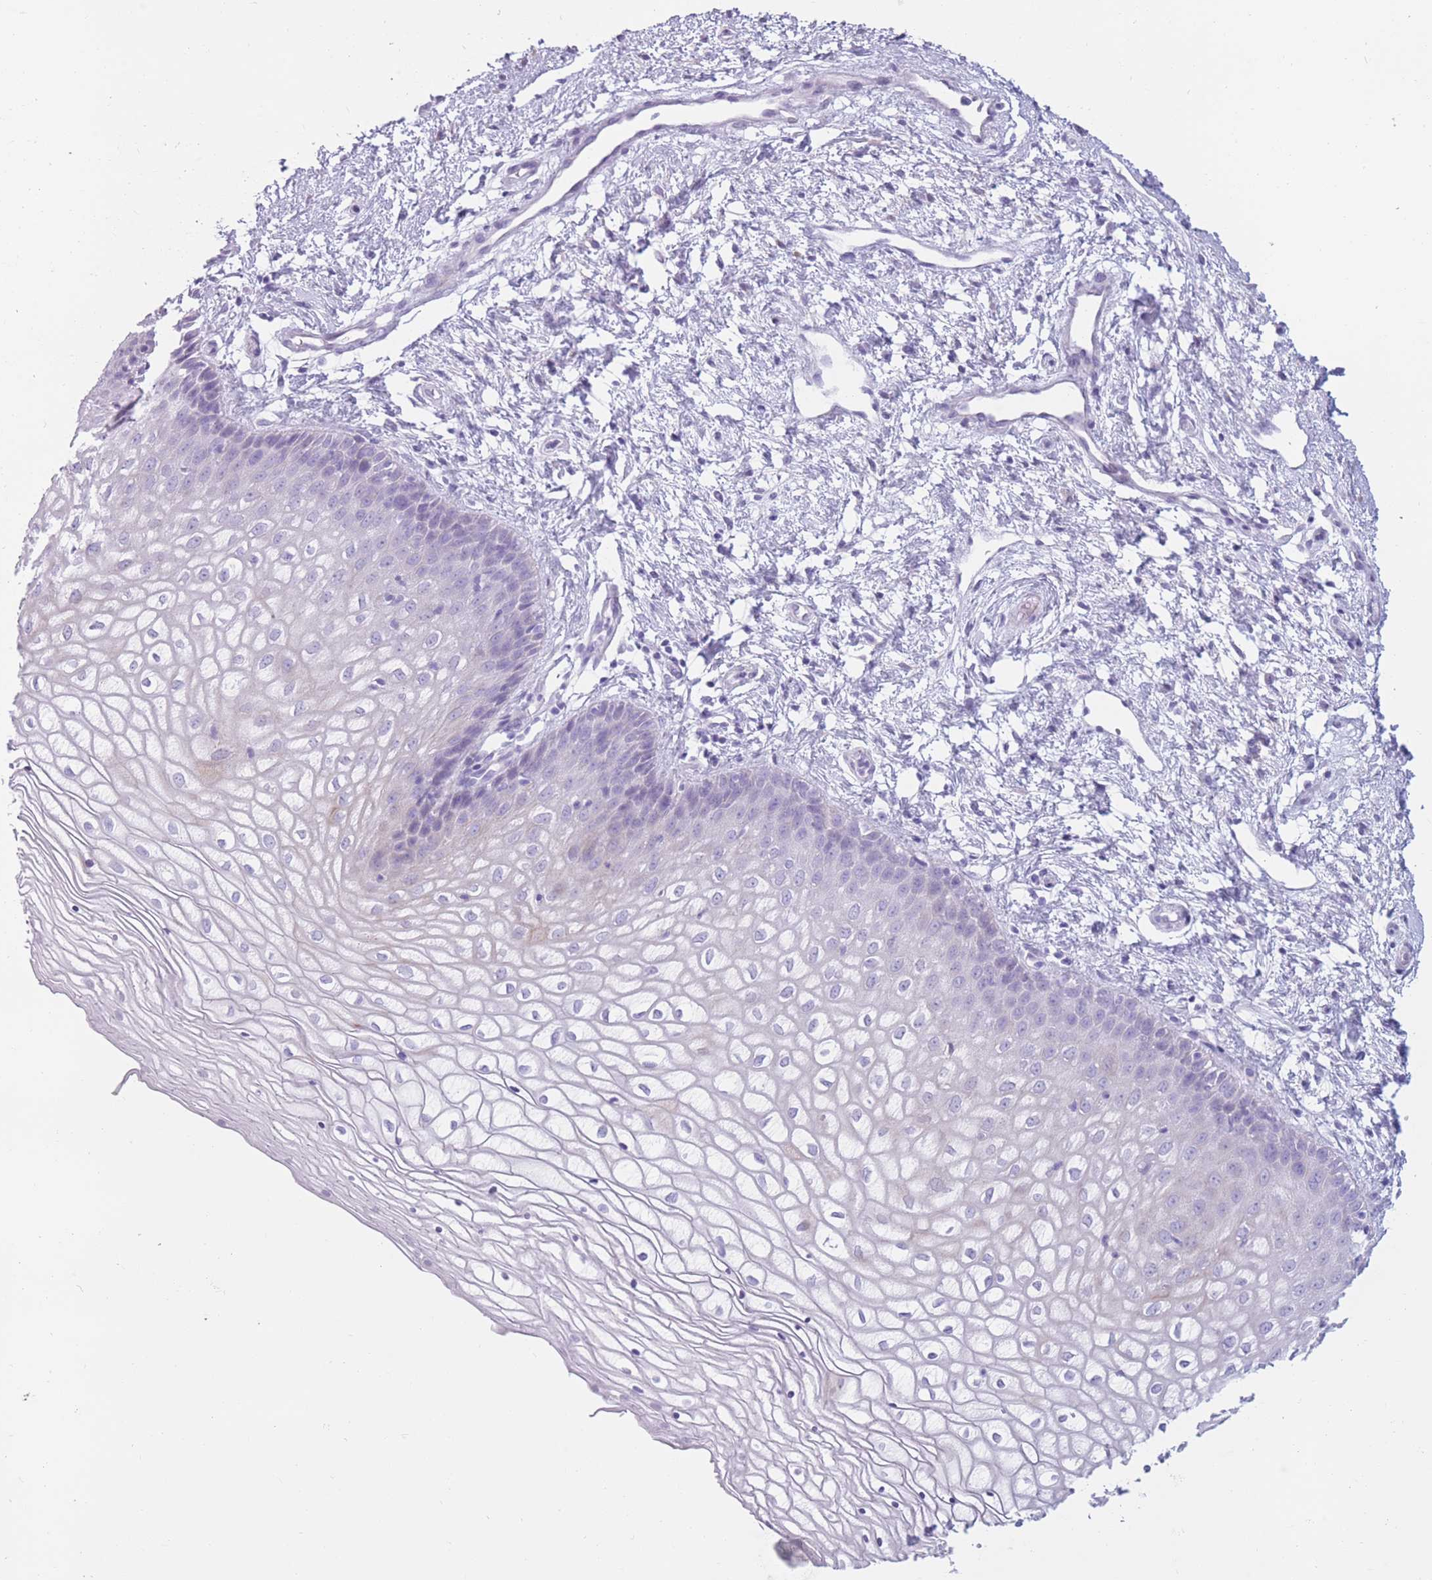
{"staining": {"intensity": "weak", "quantity": "<25%", "location": "cytoplasmic/membranous"}, "tissue": "vagina", "cell_type": "Squamous epithelial cells", "image_type": "normal", "snomed": [{"axis": "morphology", "description": "Normal tissue, NOS"}, {"axis": "topography", "description": "Vagina"}], "caption": "This is an IHC histopathology image of unremarkable human vagina. There is no staining in squamous epithelial cells.", "gene": "COL27A1", "patient": {"sex": "female", "age": 34}}